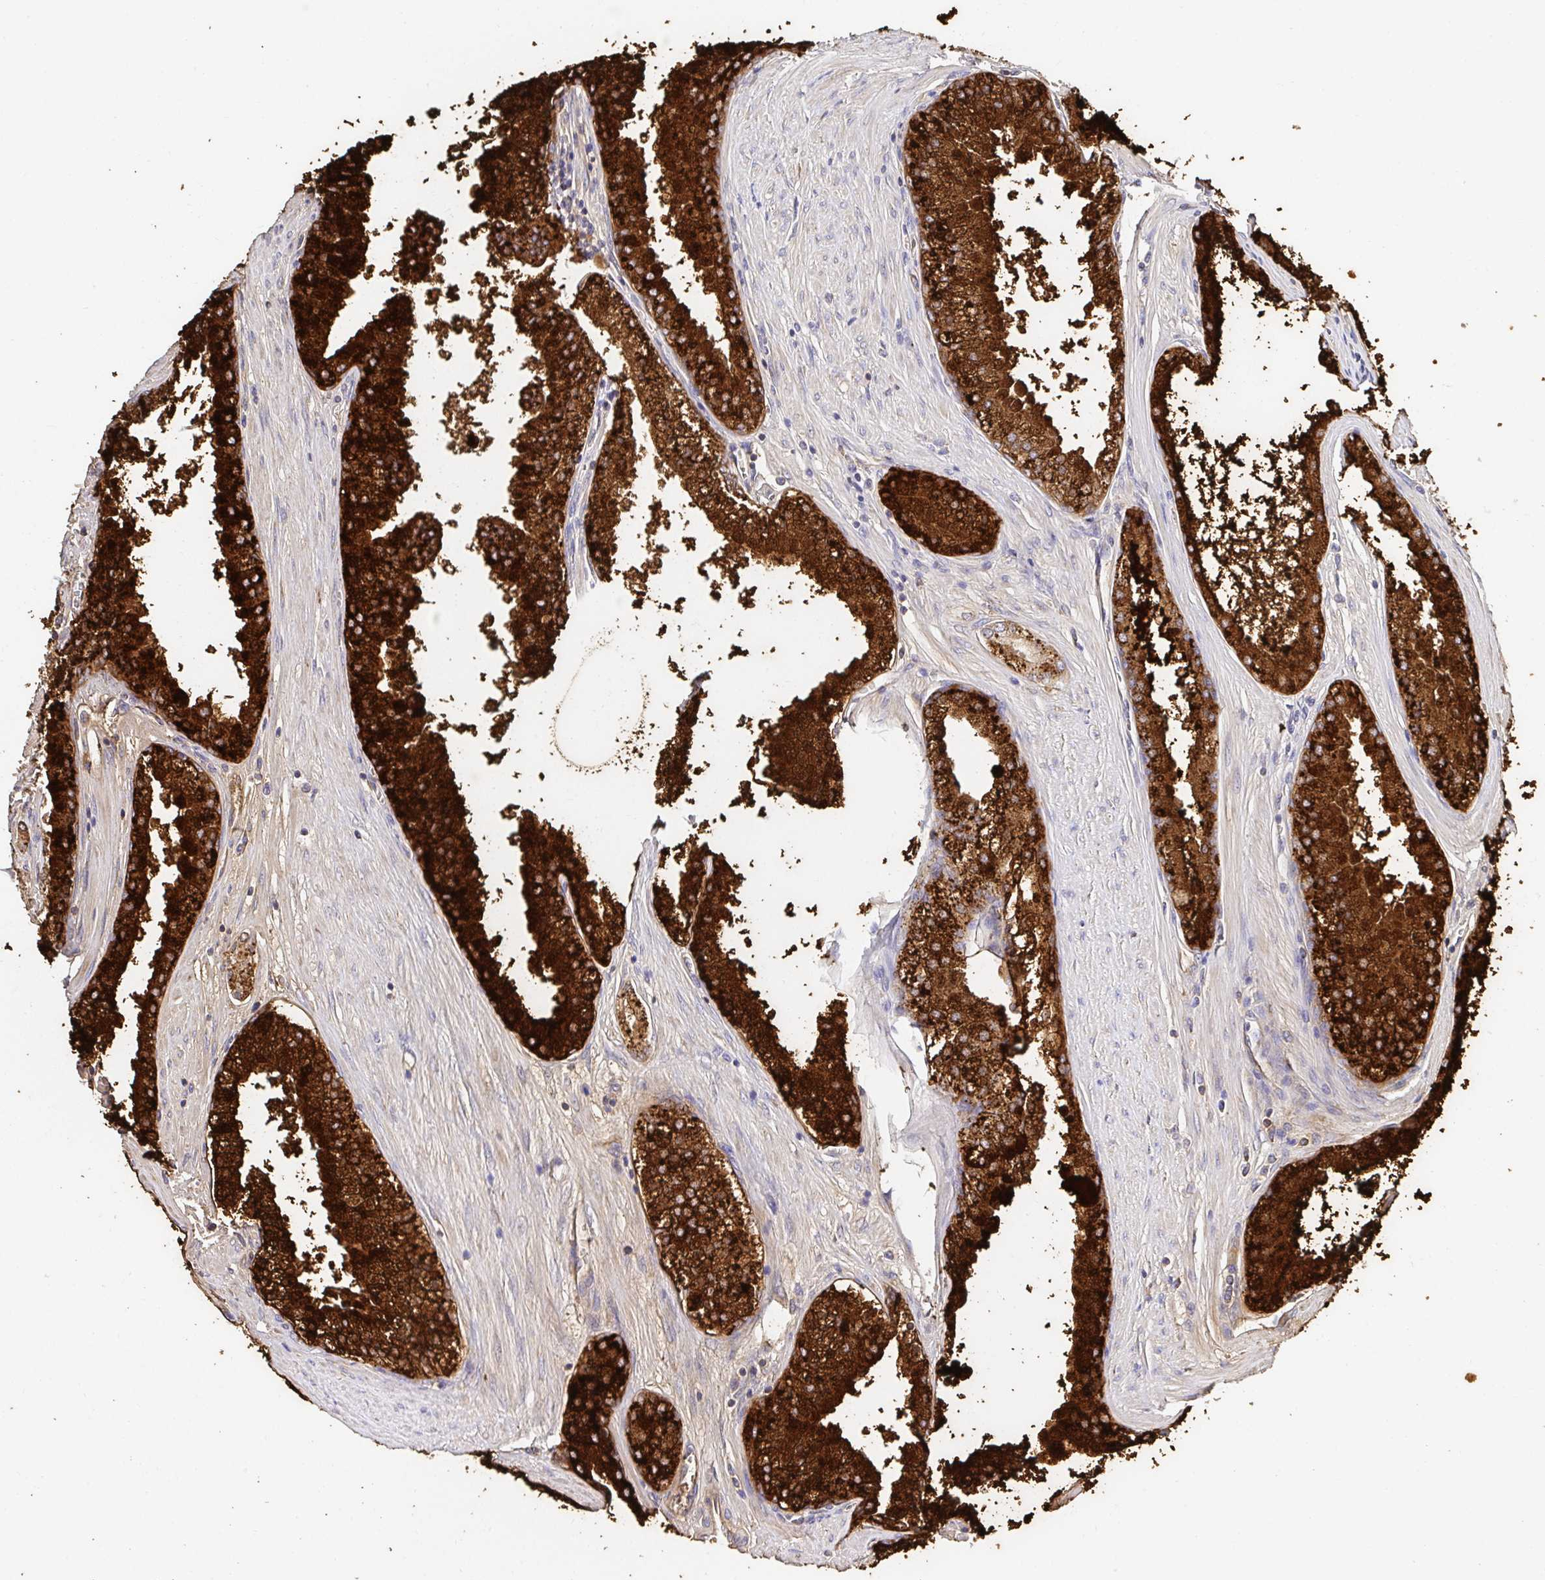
{"staining": {"intensity": "strong", "quantity": ">75%", "location": "cytoplasmic/membranous"}, "tissue": "prostate cancer", "cell_type": "Tumor cells", "image_type": "cancer", "snomed": [{"axis": "morphology", "description": "Adenocarcinoma, High grade"}, {"axis": "topography", "description": "Prostate"}], "caption": "Tumor cells demonstrate strong cytoplasmic/membranous positivity in approximately >75% of cells in prostate cancer.", "gene": "APBB1", "patient": {"sex": "male", "age": 66}}